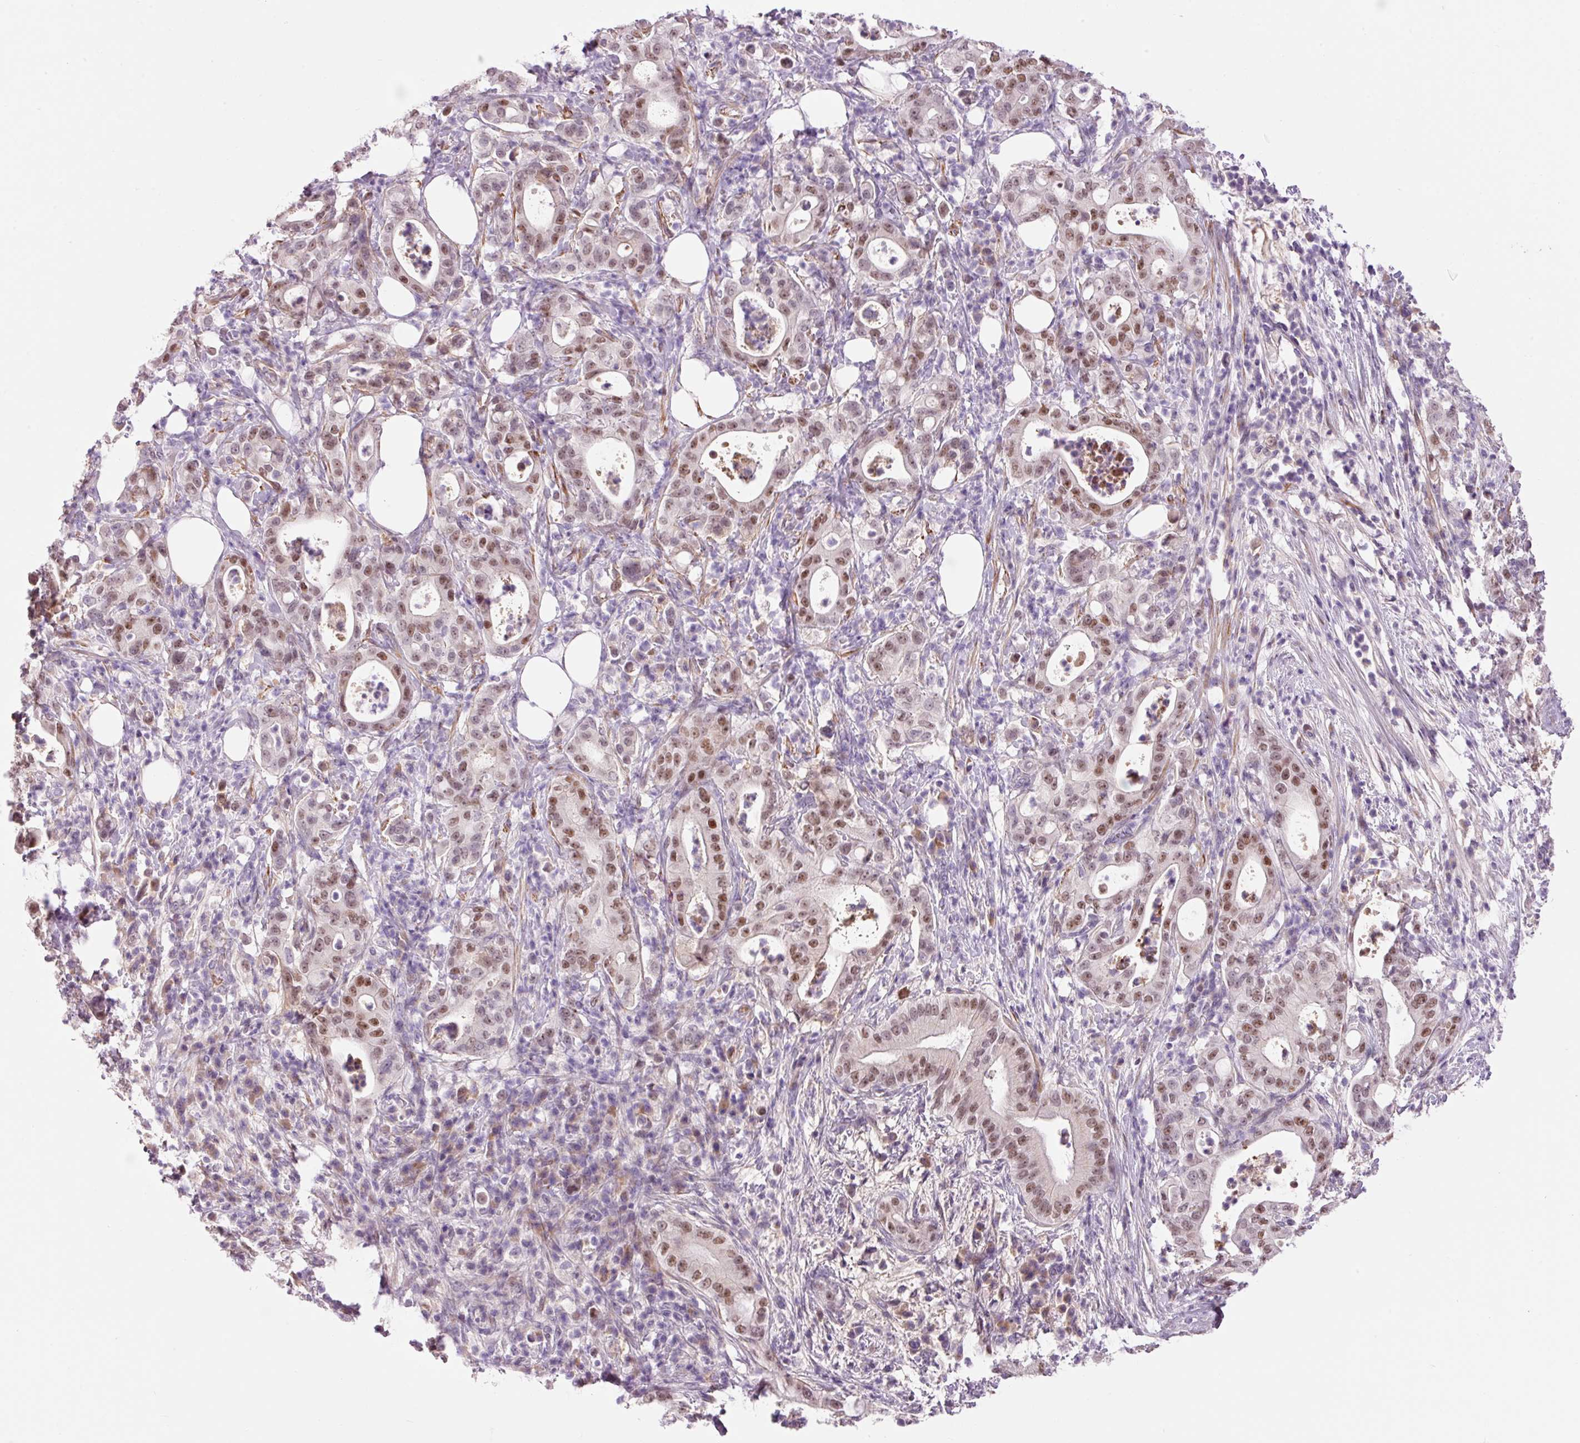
{"staining": {"intensity": "moderate", "quantity": ">75%", "location": "nuclear"}, "tissue": "pancreatic cancer", "cell_type": "Tumor cells", "image_type": "cancer", "snomed": [{"axis": "morphology", "description": "Adenocarcinoma, NOS"}, {"axis": "topography", "description": "Pancreas"}], "caption": "The immunohistochemical stain shows moderate nuclear staining in tumor cells of pancreatic adenocarcinoma tissue.", "gene": "HNF1A", "patient": {"sex": "male", "age": 71}}